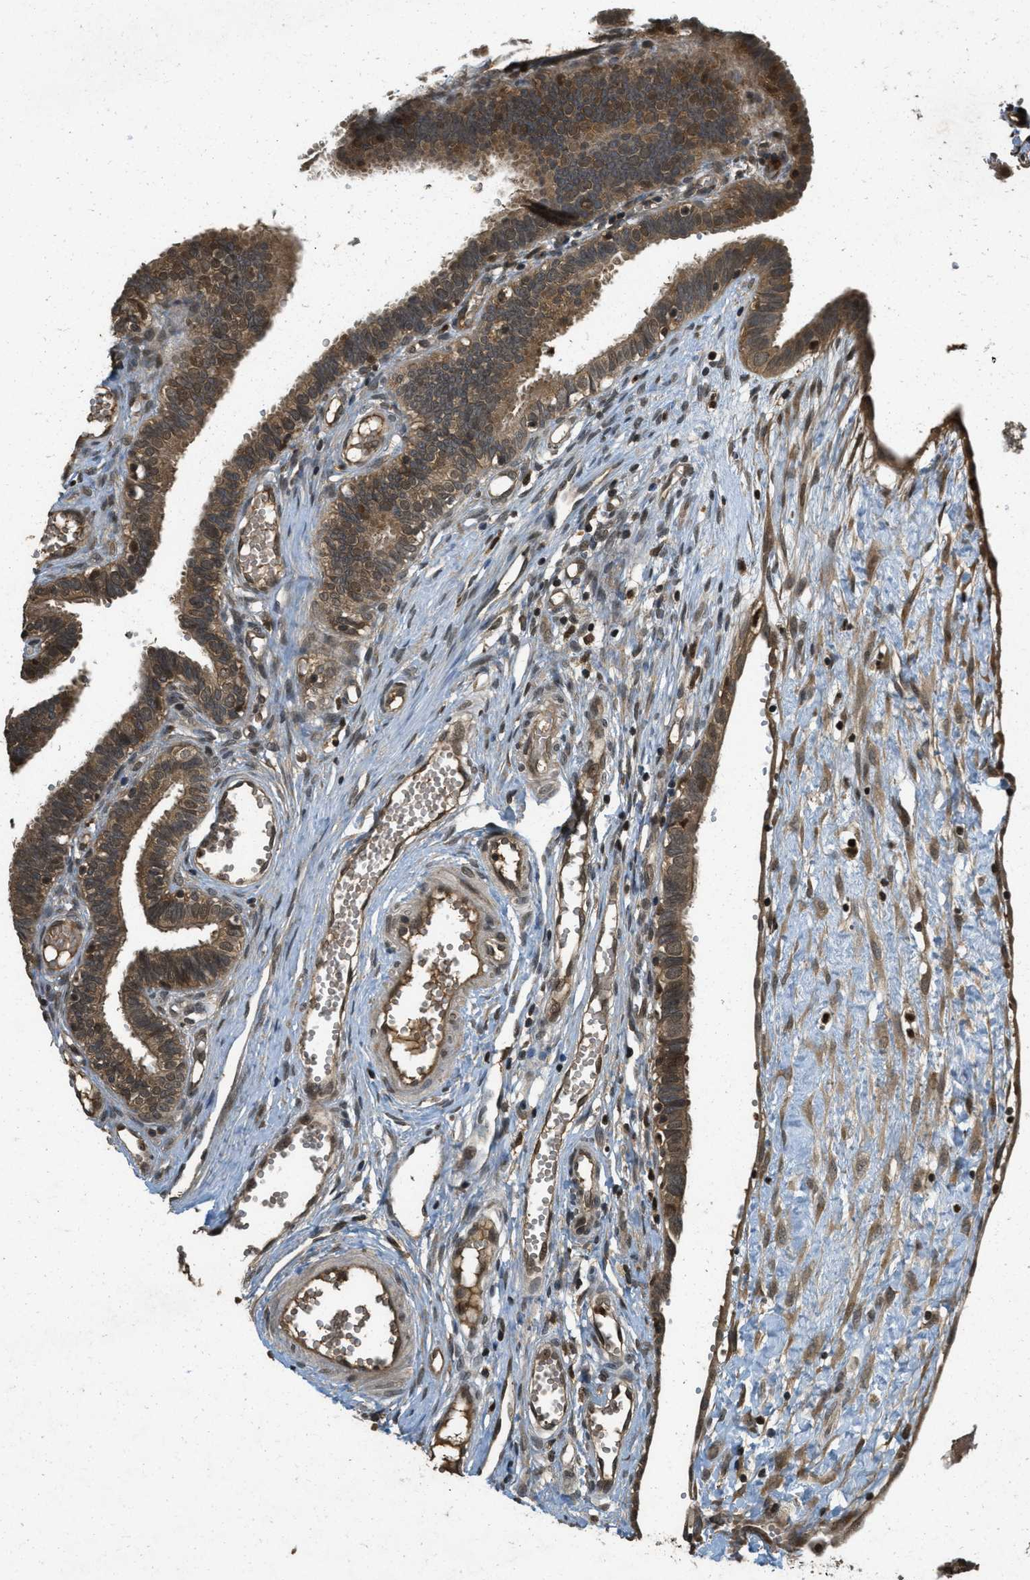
{"staining": {"intensity": "moderate", "quantity": ">75%", "location": "cytoplasmic/membranous,nuclear"}, "tissue": "fallopian tube", "cell_type": "Glandular cells", "image_type": "normal", "snomed": [{"axis": "morphology", "description": "Normal tissue, NOS"}, {"axis": "topography", "description": "Fallopian tube"}, {"axis": "topography", "description": "Placenta"}], "caption": "Protein expression analysis of unremarkable human fallopian tube reveals moderate cytoplasmic/membranous,nuclear staining in approximately >75% of glandular cells. (DAB IHC with brightfield microscopy, high magnification).", "gene": "ATG7", "patient": {"sex": "female", "age": 34}}